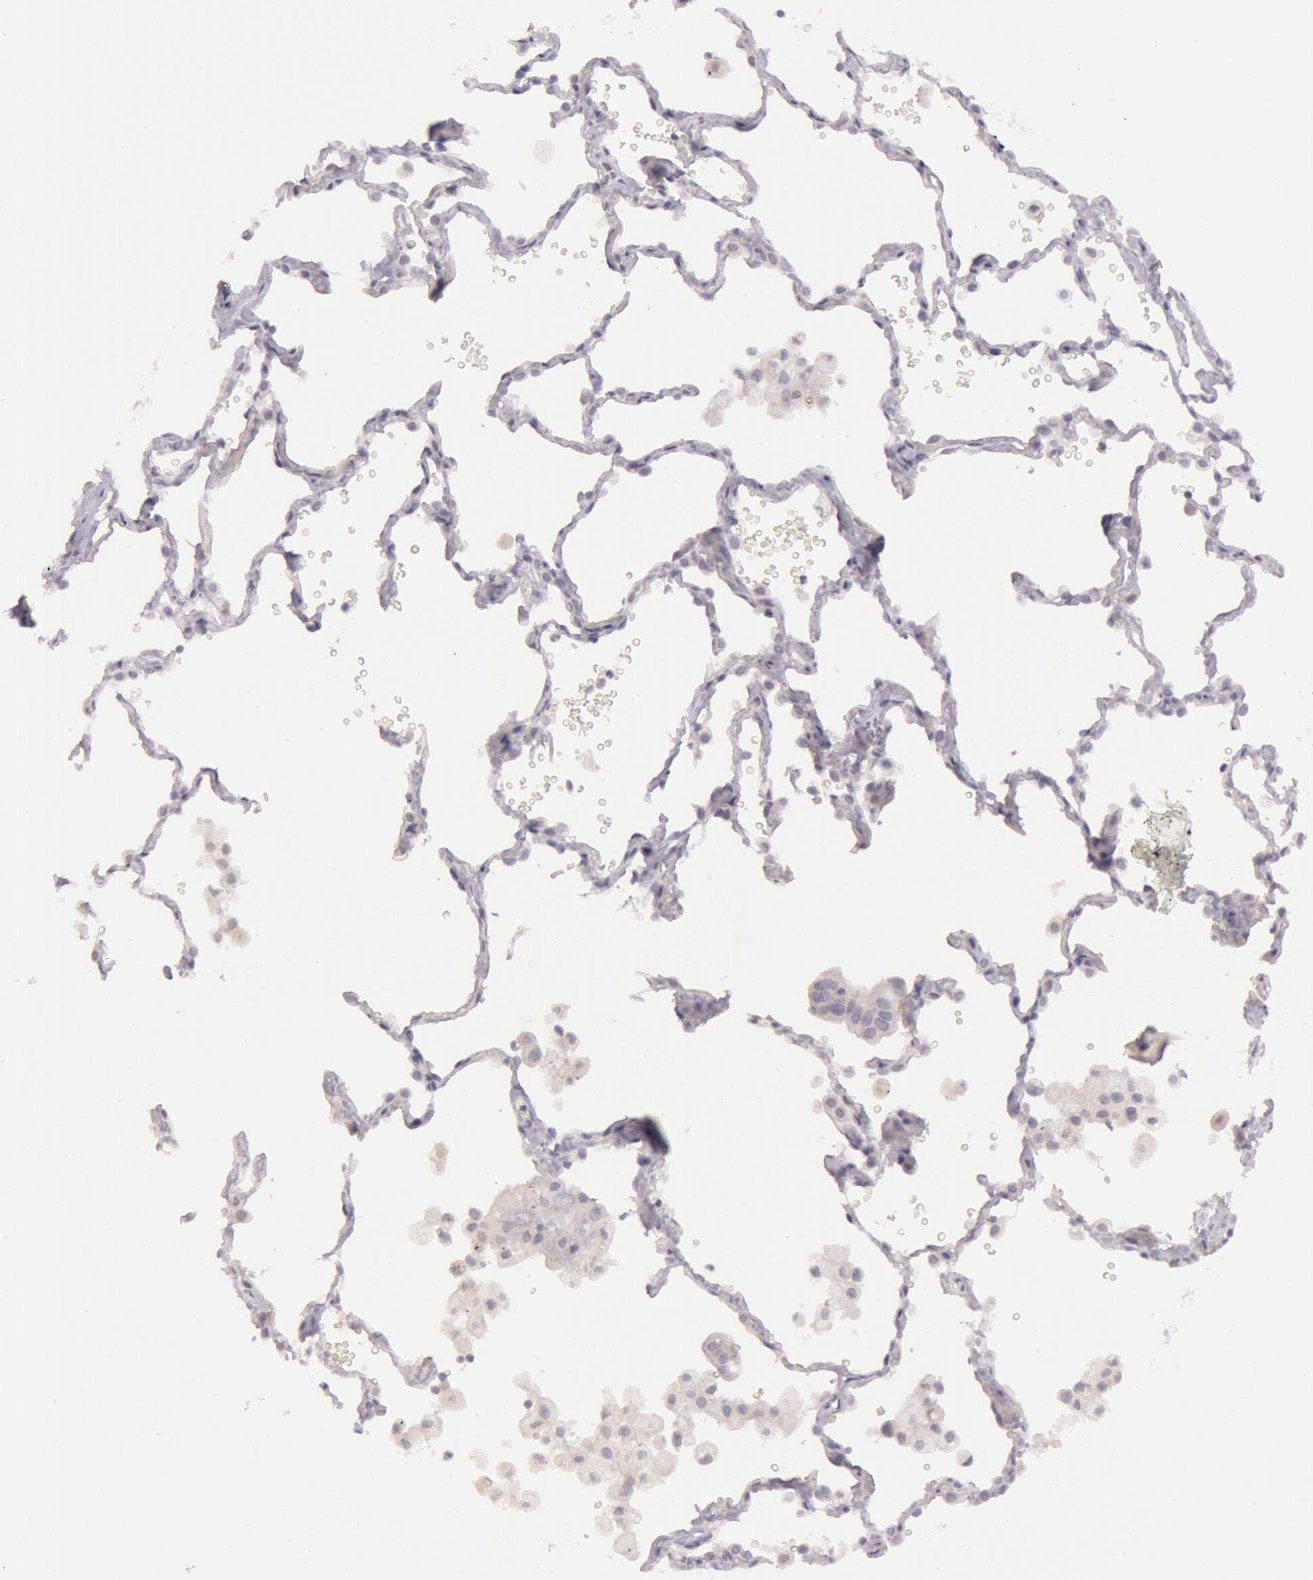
{"staining": {"intensity": "negative", "quantity": "none", "location": "none"}, "tissue": "lung cancer", "cell_type": "Tumor cells", "image_type": "cancer", "snomed": [{"axis": "morphology", "description": "Adenocarcinoma, NOS"}, {"axis": "topography", "description": "Lung"}], "caption": "Lung cancer (adenocarcinoma) was stained to show a protein in brown. There is no significant staining in tumor cells. (DAB immunohistochemistry (IHC), high magnification).", "gene": "MXRA5", "patient": {"sex": "female", "age": 50}}